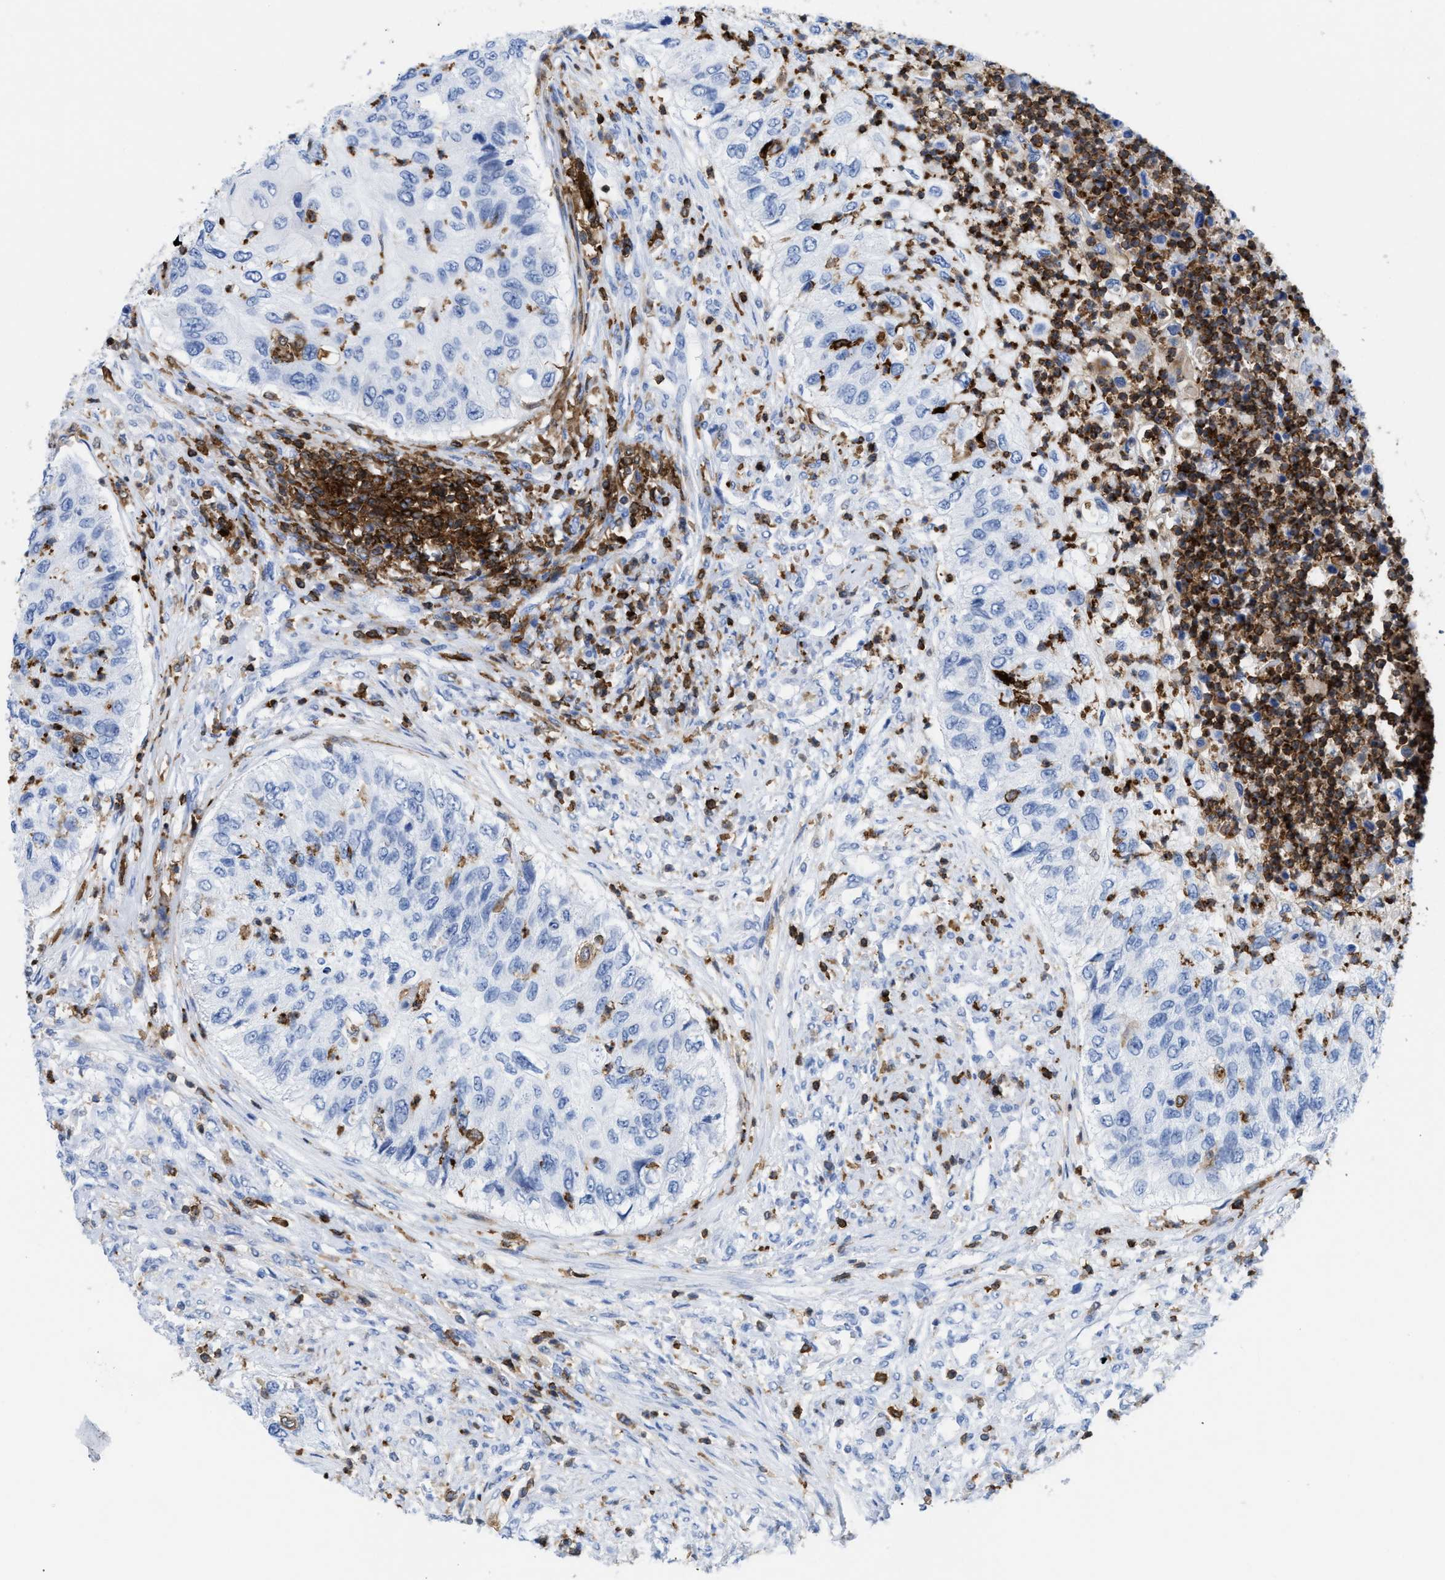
{"staining": {"intensity": "negative", "quantity": "none", "location": "none"}, "tissue": "urothelial cancer", "cell_type": "Tumor cells", "image_type": "cancer", "snomed": [{"axis": "morphology", "description": "Urothelial carcinoma, High grade"}, {"axis": "topography", "description": "Urinary bladder"}], "caption": "High power microscopy photomicrograph of an immunohistochemistry (IHC) histopathology image of high-grade urothelial carcinoma, revealing no significant expression in tumor cells. Brightfield microscopy of IHC stained with DAB (3,3'-diaminobenzidine) (brown) and hematoxylin (blue), captured at high magnification.", "gene": "LCP1", "patient": {"sex": "female", "age": 60}}